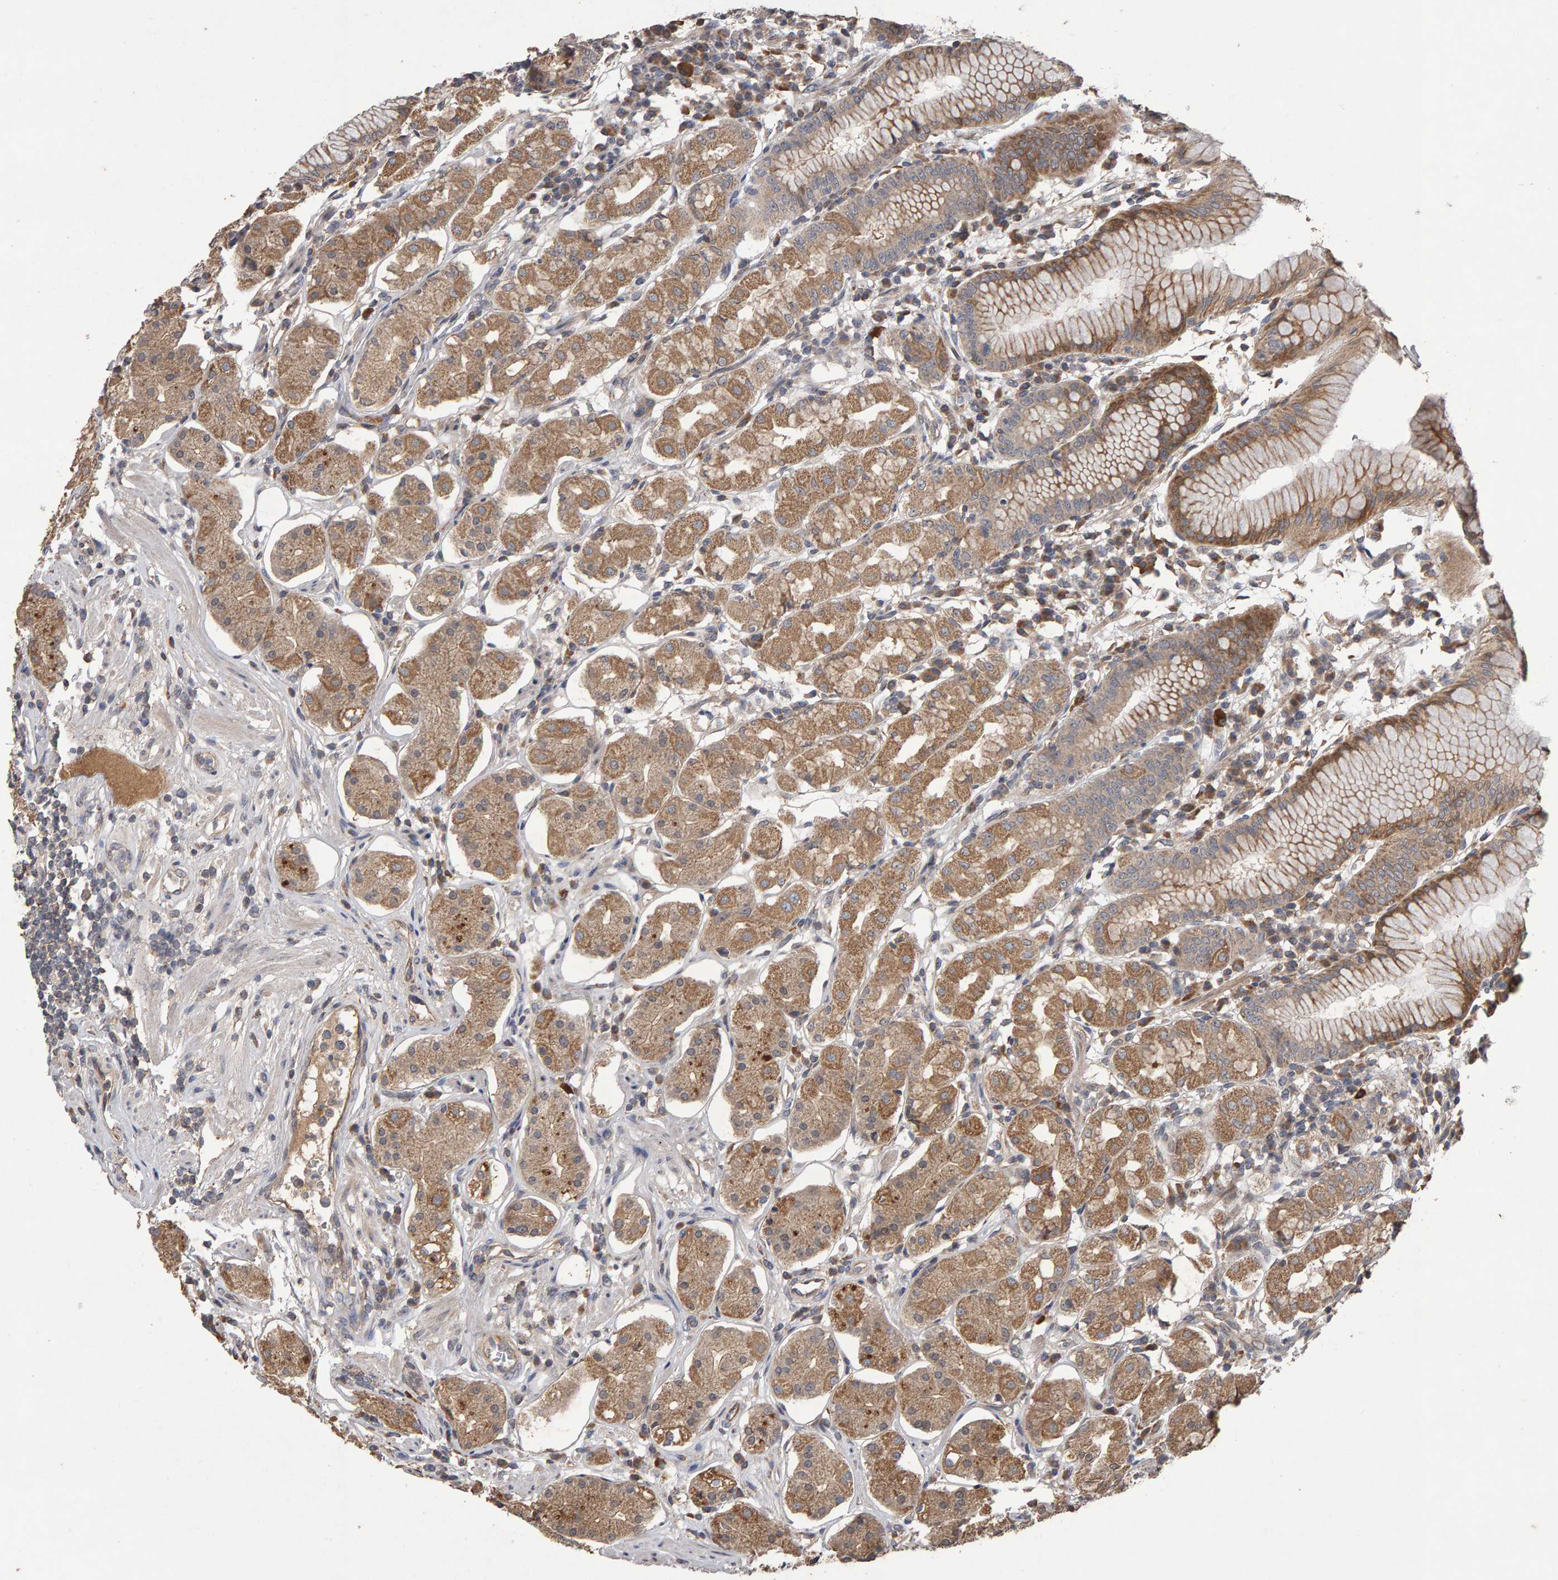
{"staining": {"intensity": "moderate", "quantity": "25%-75%", "location": "cytoplasmic/membranous"}, "tissue": "stomach", "cell_type": "Glandular cells", "image_type": "normal", "snomed": [{"axis": "morphology", "description": "Normal tissue, NOS"}, {"axis": "topography", "description": "Stomach"}, {"axis": "topography", "description": "Stomach, lower"}], "caption": "The histopathology image displays immunohistochemical staining of unremarkable stomach. There is moderate cytoplasmic/membranous positivity is identified in approximately 25%-75% of glandular cells.", "gene": "COASY", "patient": {"sex": "female", "age": 56}}